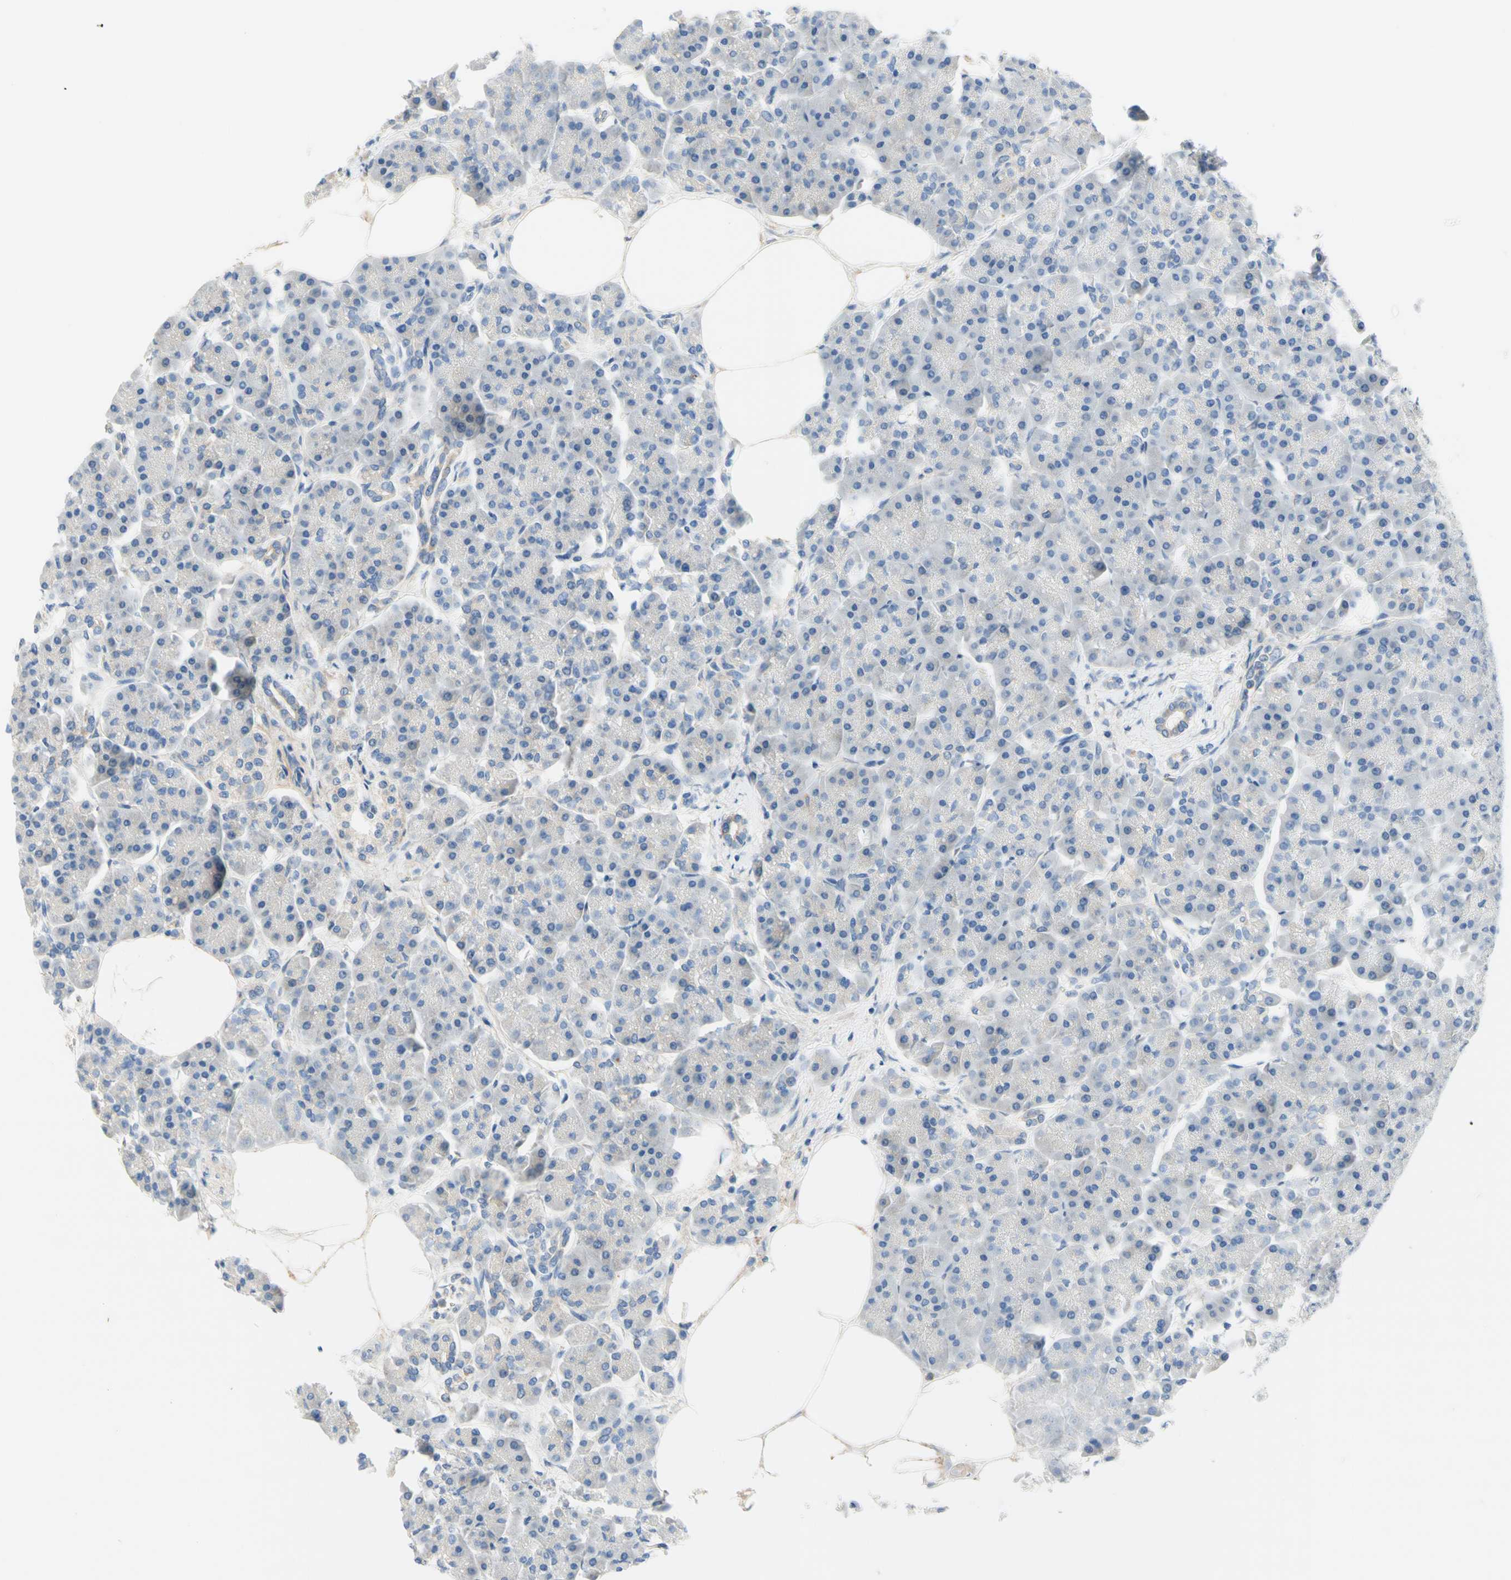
{"staining": {"intensity": "weak", "quantity": ">75%", "location": "cytoplasmic/membranous"}, "tissue": "pancreas", "cell_type": "Exocrine glandular cells", "image_type": "normal", "snomed": [{"axis": "morphology", "description": "Normal tissue, NOS"}, {"axis": "topography", "description": "Pancreas"}], "caption": "IHC staining of normal pancreas, which displays low levels of weak cytoplasmic/membranous staining in approximately >75% of exocrine glandular cells indicating weak cytoplasmic/membranous protein positivity. The staining was performed using DAB (brown) for protein detection and nuclei were counterstained in hematoxylin (blue).", "gene": "F3", "patient": {"sex": "female", "age": 70}}